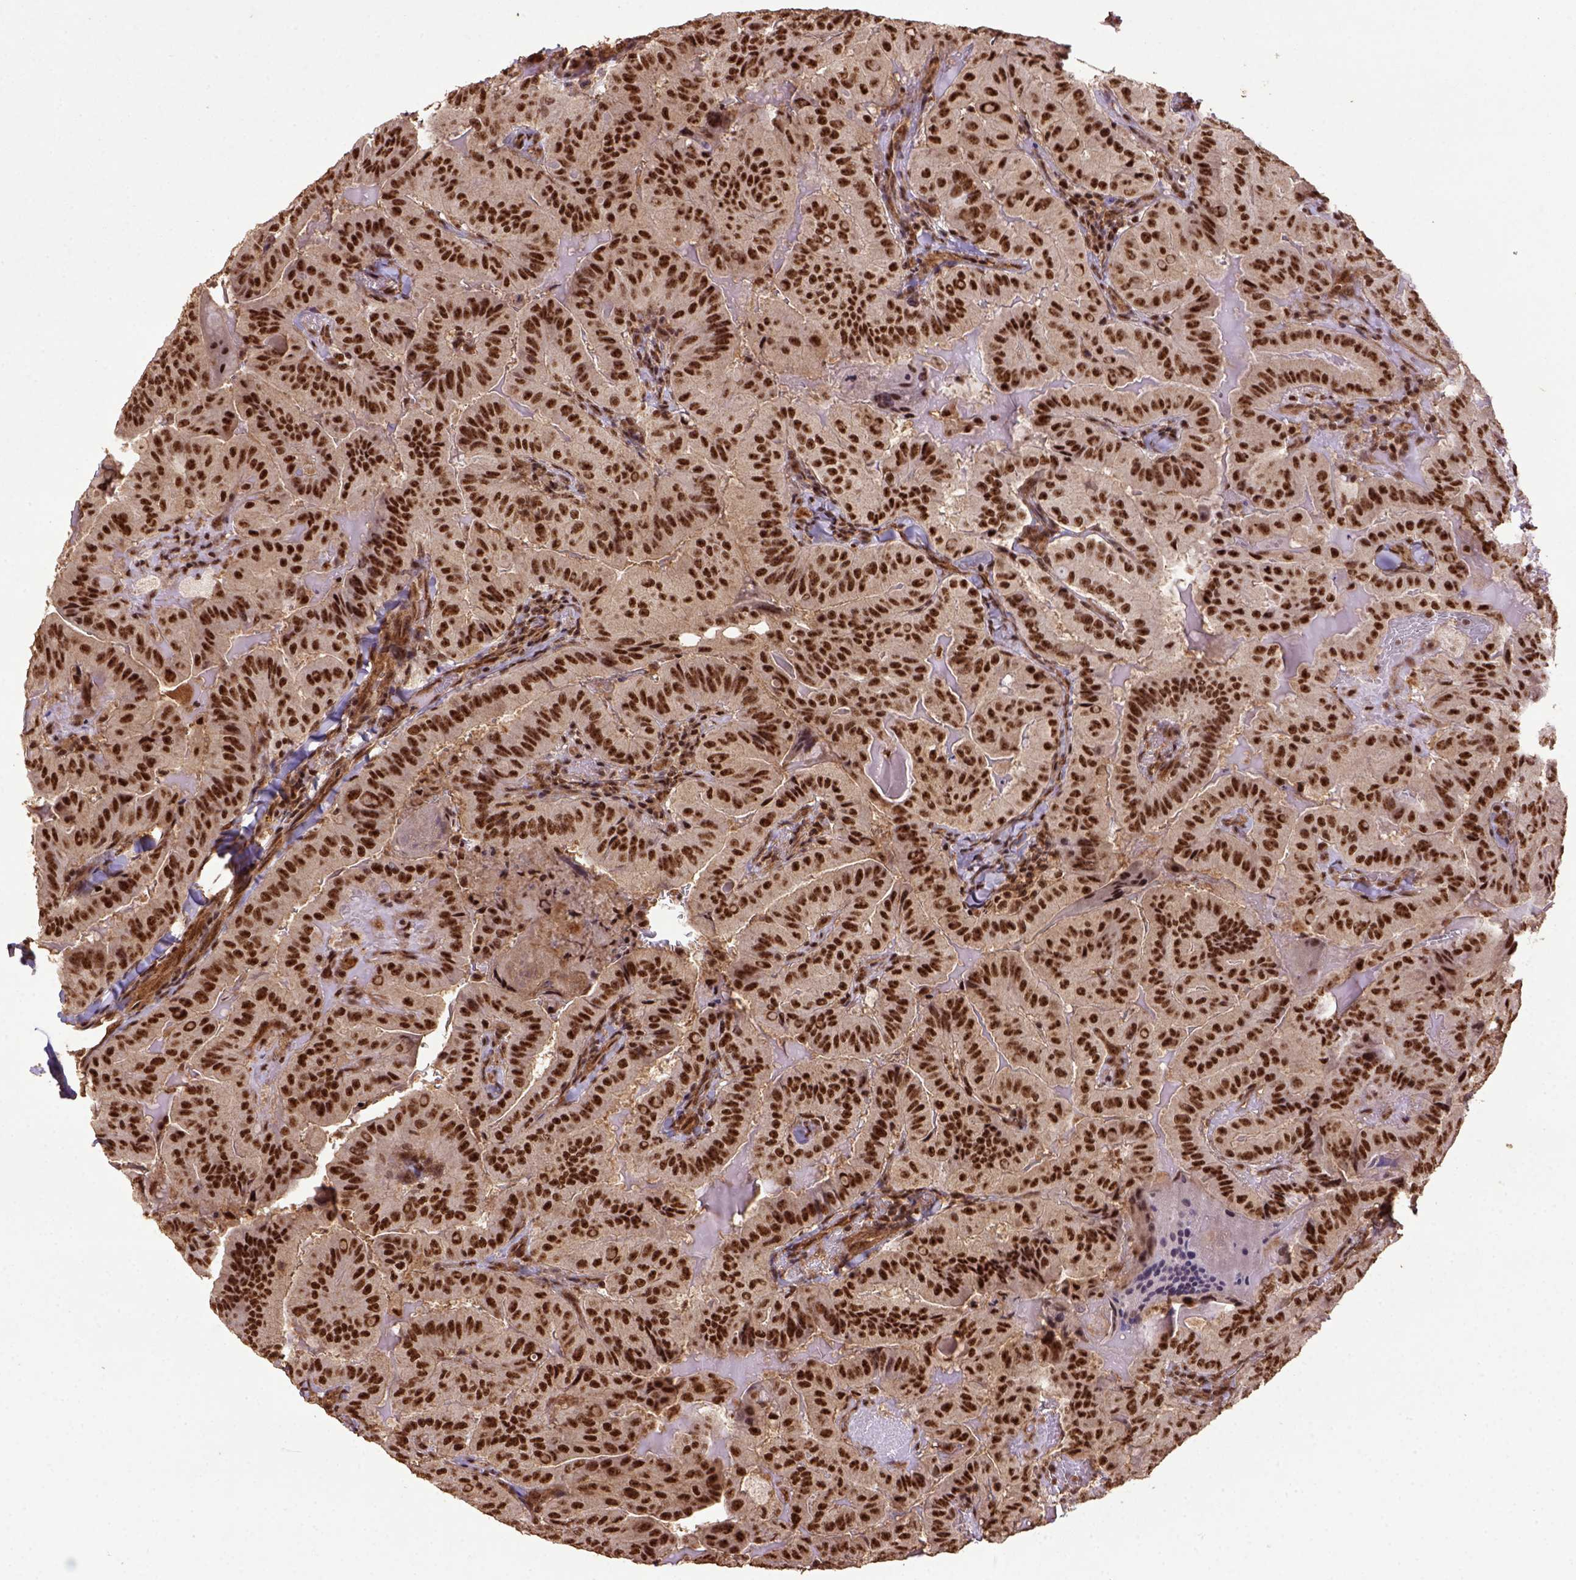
{"staining": {"intensity": "strong", "quantity": ">75%", "location": "nuclear"}, "tissue": "thyroid cancer", "cell_type": "Tumor cells", "image_type": "cancer", "snomed": [{"axis": "morphology", "description": "Papillary adenocarcinoma, NOS"}, {"axis": "topography", "description": "Thyroid gland"}], "caption": "Thyroid cancer stained for a protein exhibits strong nuclear positivity in tumor cells.", "gene": "PPIG", "patient": {"sex": "female", "age": 68}}